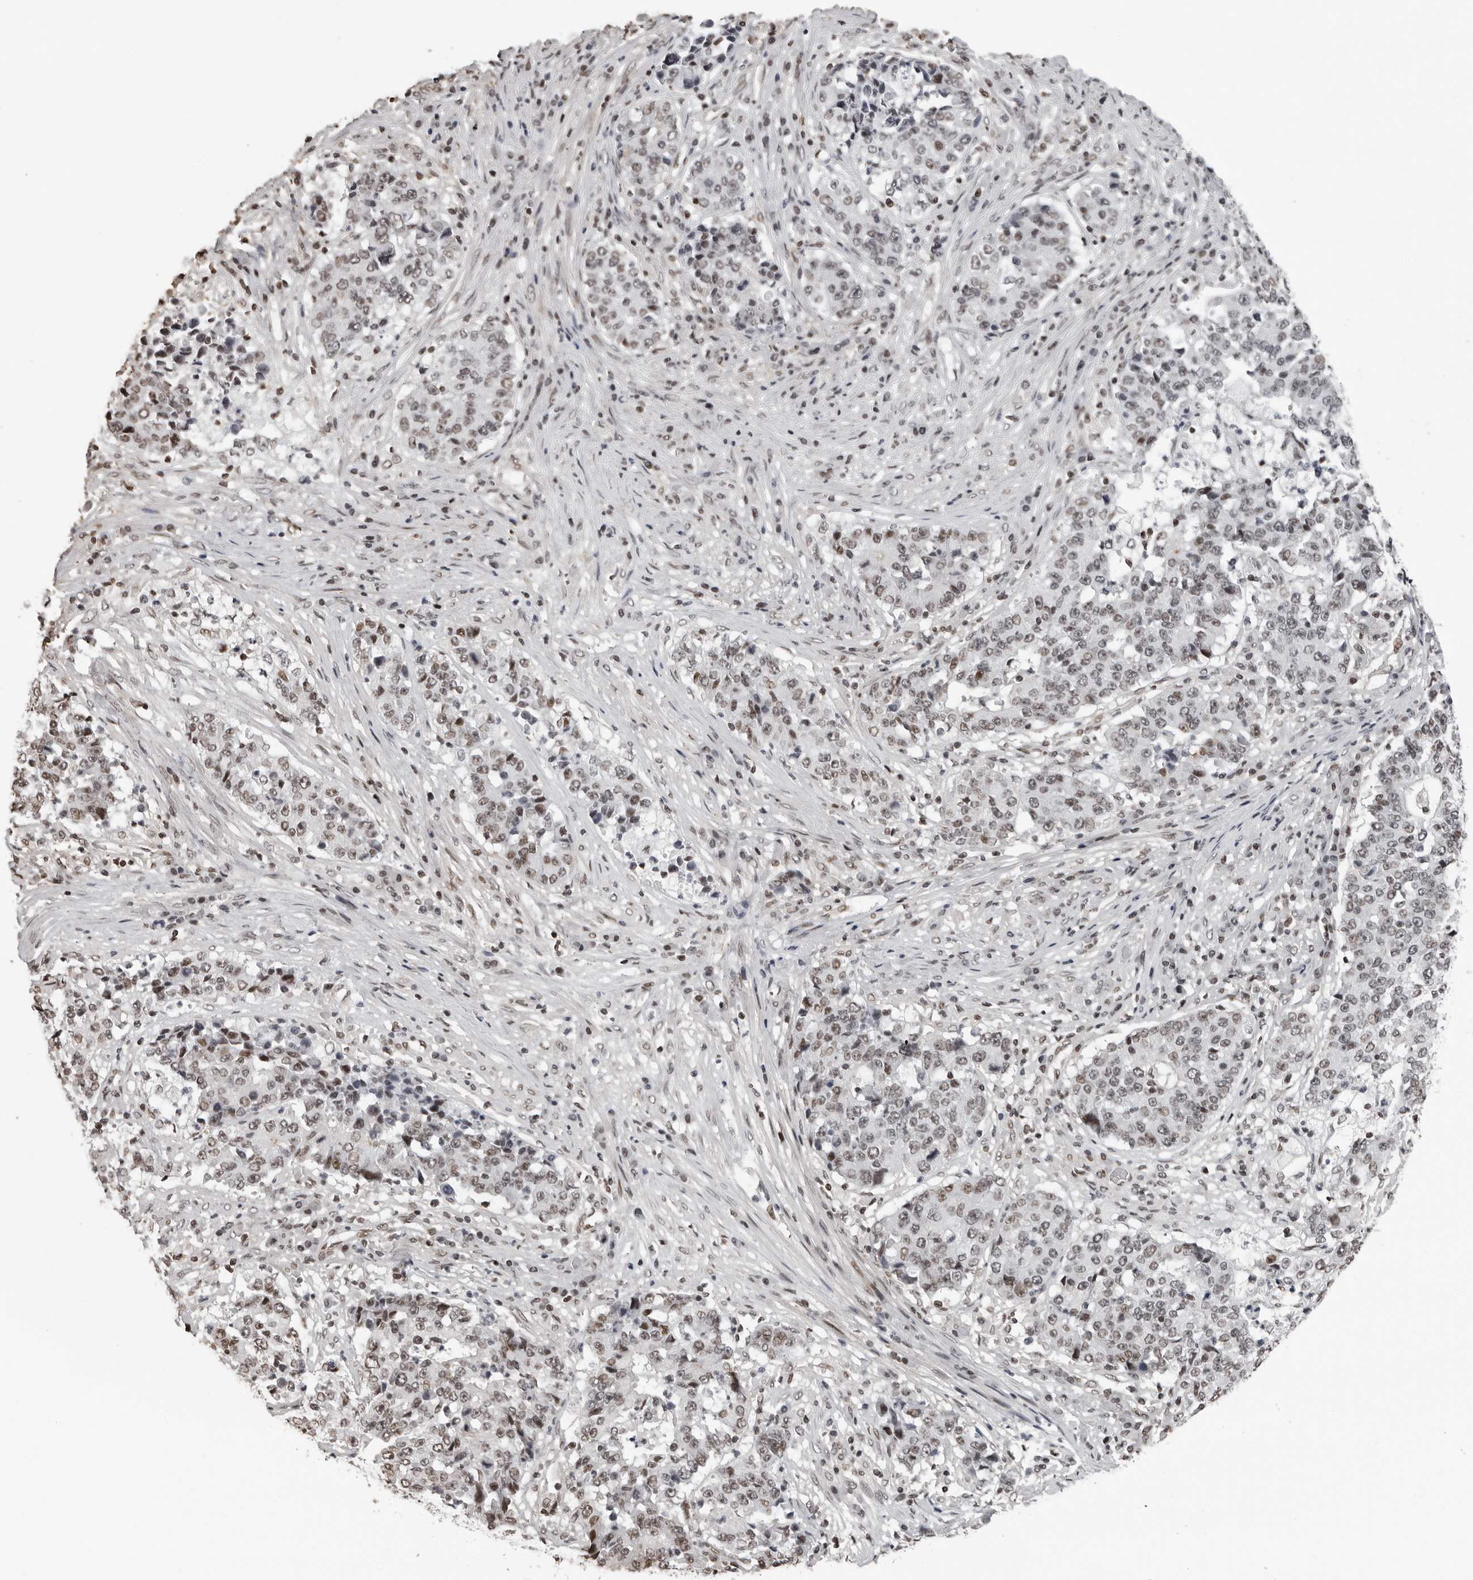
{"staining": {"intensity": "weak", "quantity": "25%-75%", "location": "nuclear"}, "tissue": "stomach cancer", "cell_type": "Tumor cells", "image_type": "cancer", "snomed": [{"axis": "morphology", "description": "Adenocarcinoma, NOS"}, {"axis": "topography", "description": "Stomach"}], "caption": "A brown stain shows weak nuclear positivity of a protein in human stomach cancer (adenocarcinoma) tumor cells.", "gene": "ORC1", "patient": {"sex": "male", "age": 59}}